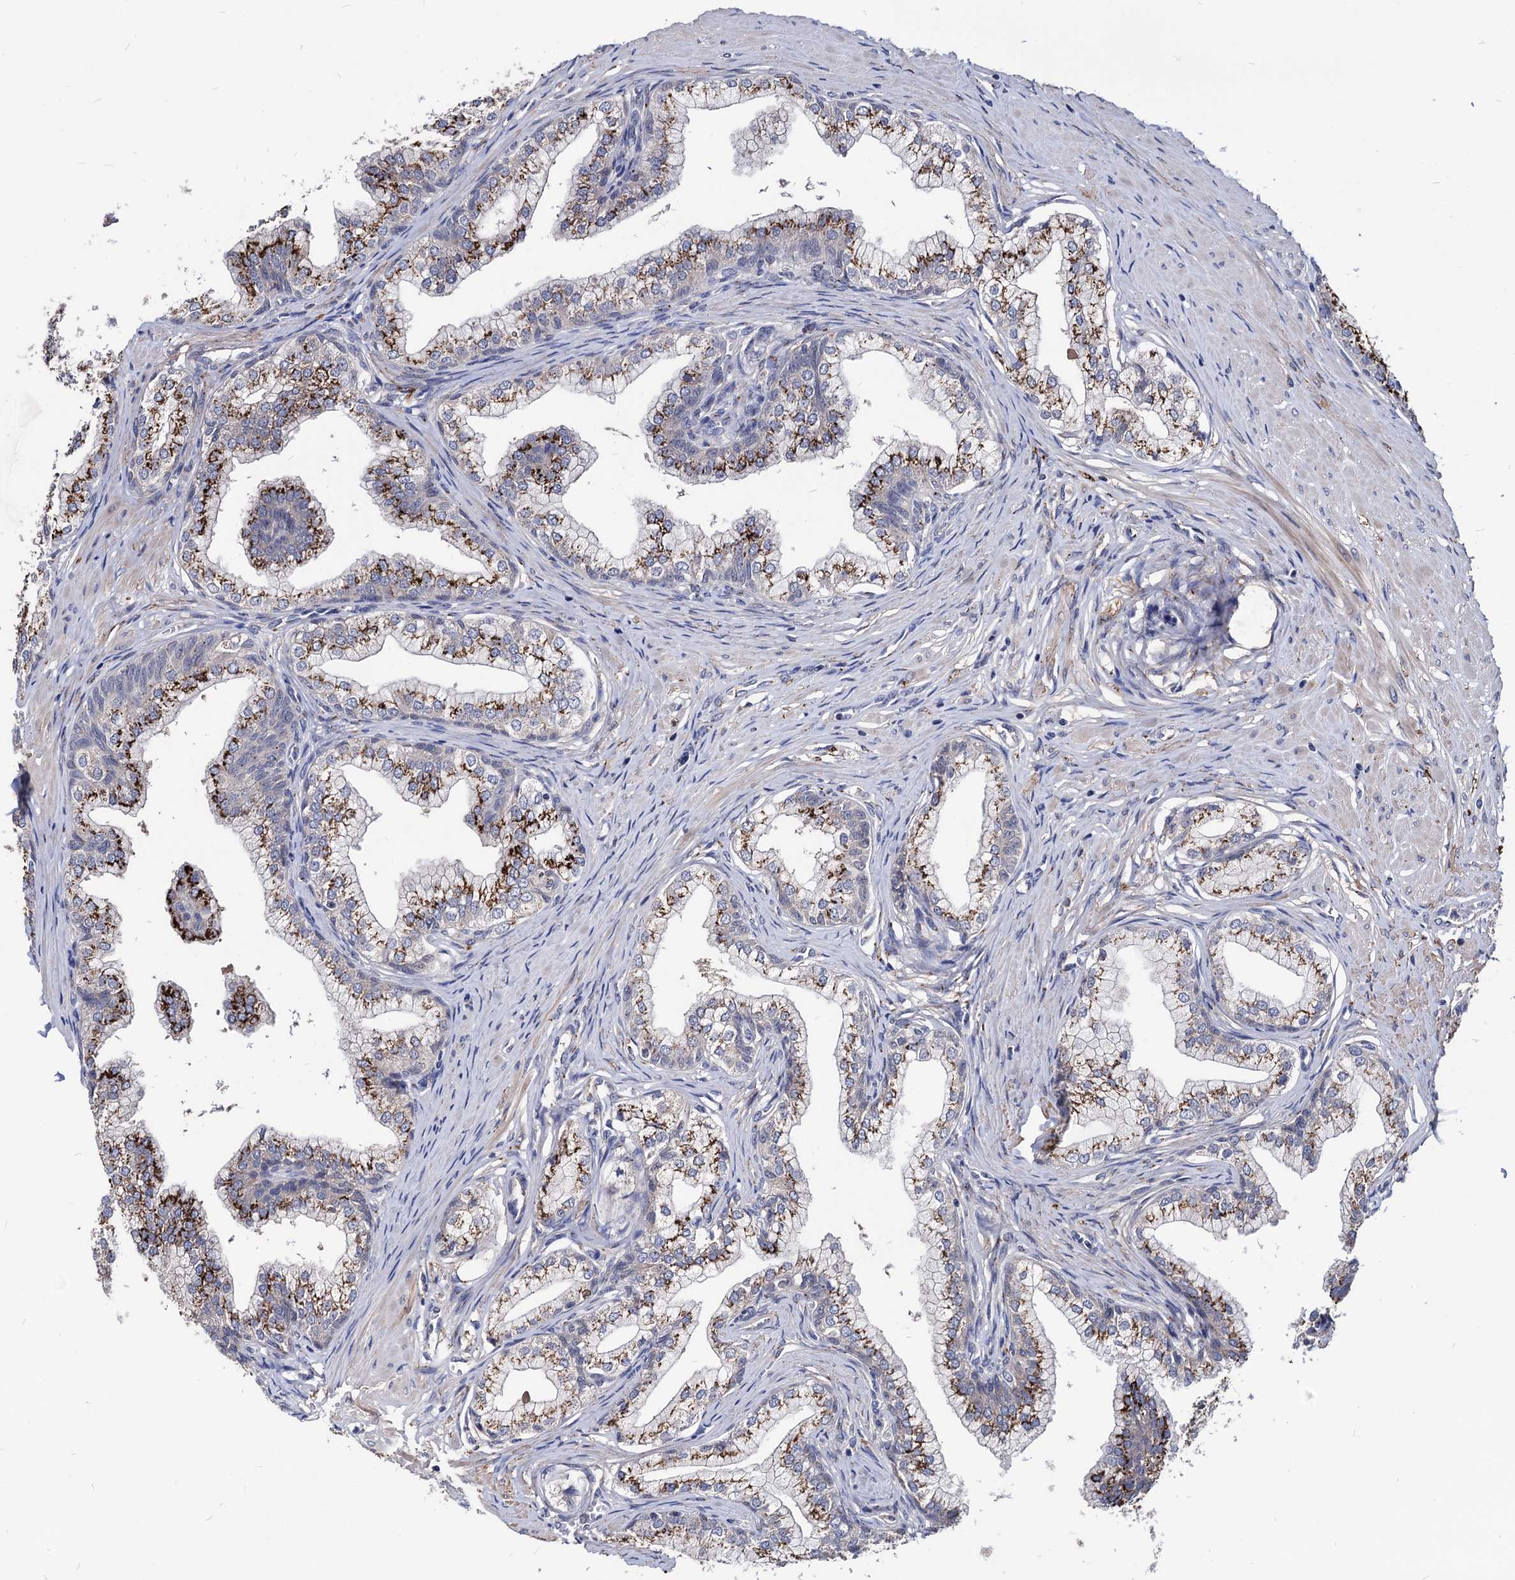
{"staining": {"intensity": "strong", "quantity": ">75%", "location": "cytoplasmic/membranous"}, "tissue": "prostate", "cell_type": "Glandular cells", "image_type": "normal", "snomed": [{"axis": "morphology", "description": "Normal tissue, NOS"}, {"axis": "topography", "description": "Prostate"}], "caption": "DAB (3,3'-diaminobenzidine) immunohistochemical staining of benign prostate shows strong cytoplasmic/membranous protein positivity in about >75% of glandular cells. (Stains: DAB in brown, nuclei in blue, Microscopy: brightfield microscopy at high magnification).", "gene": "ESD", "patient": {"sex": "male", "age": 60}}